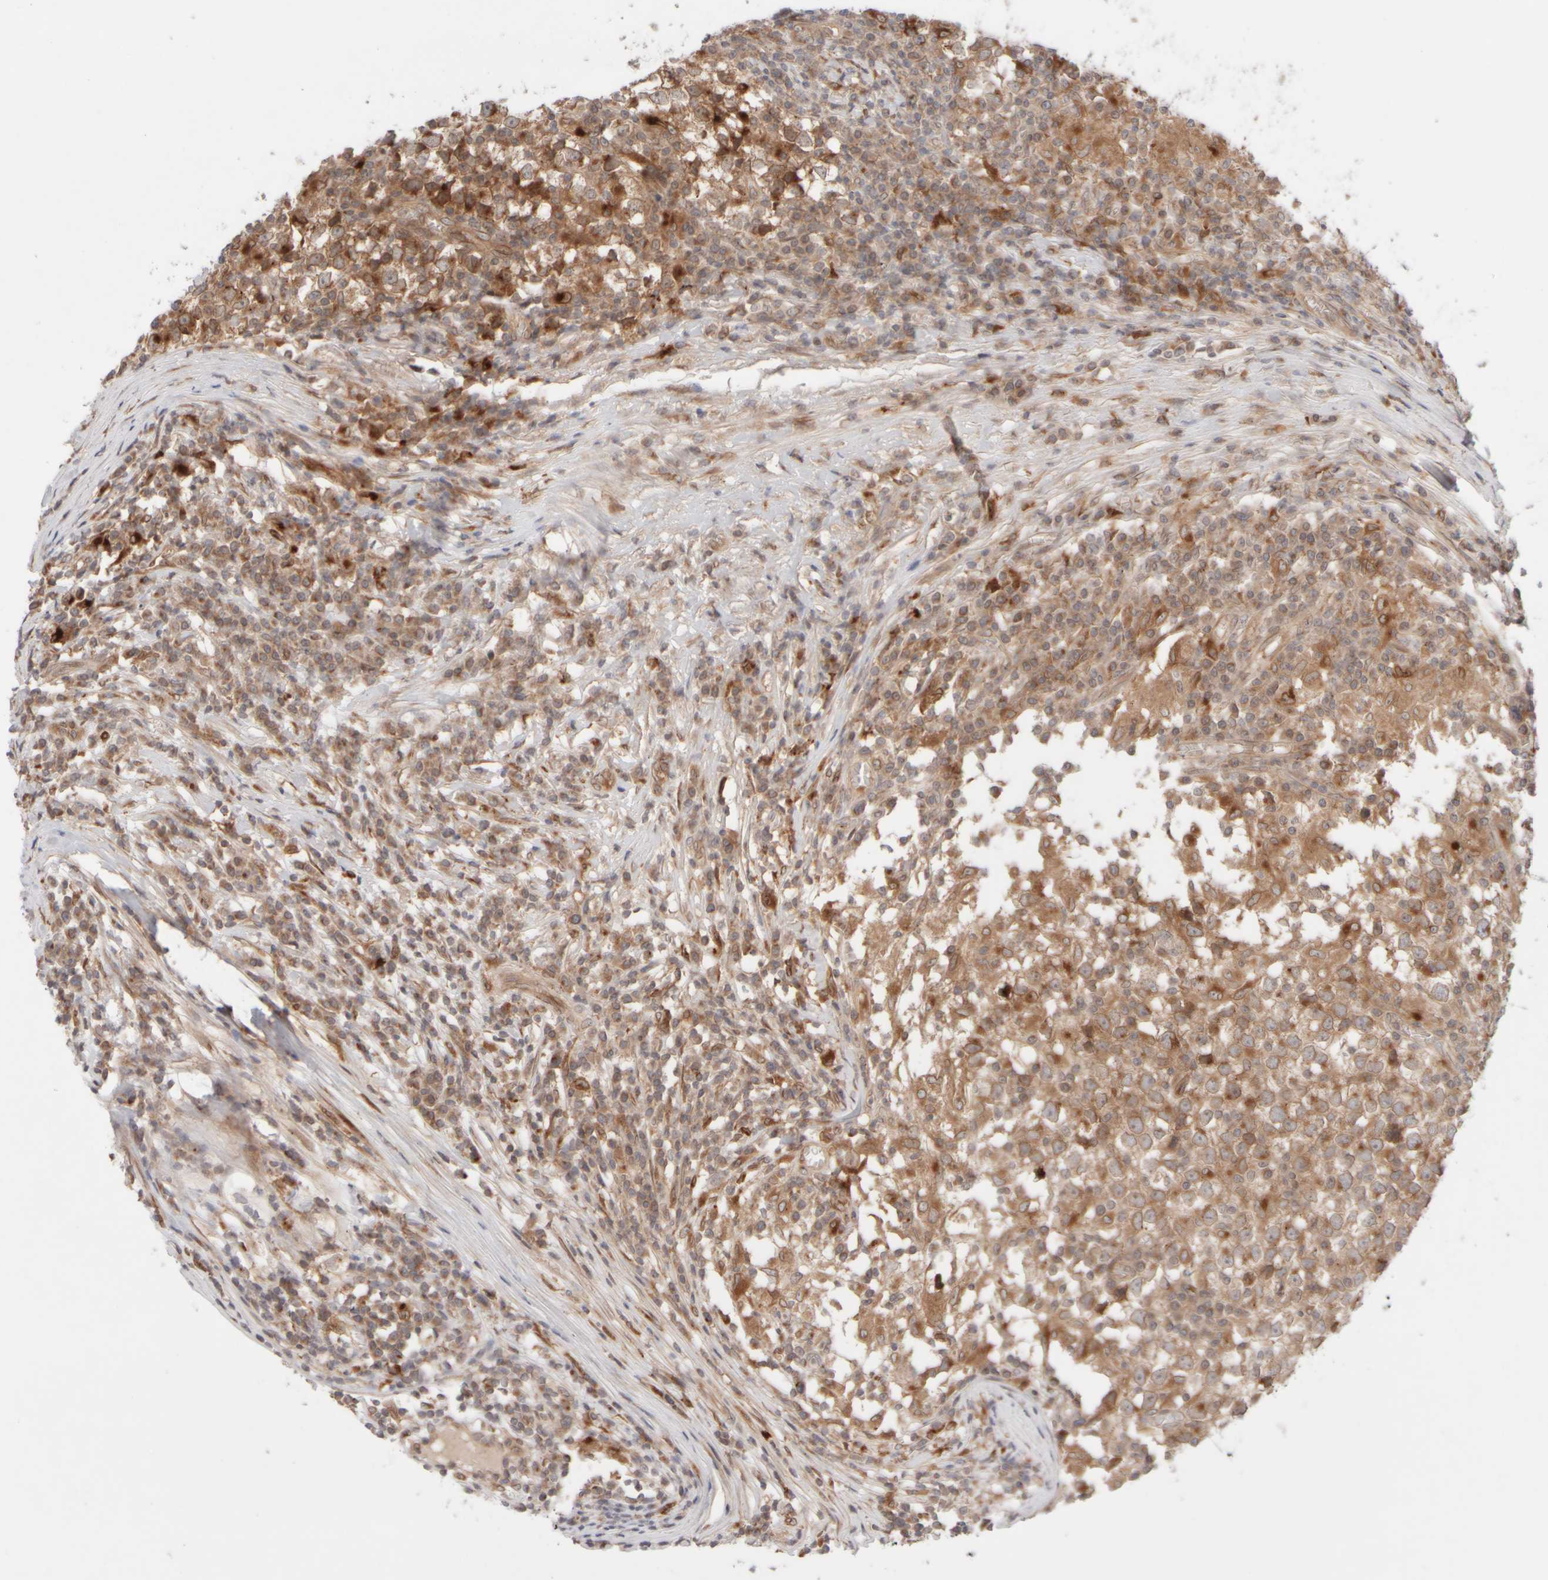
{"staining": {"intensity": "moderate", "quantity": ">75%", "location": "cytoplasmic/membranous"}, "tissue": "testis cancer", "cell_type": "Tumor cells", "image_type": "cancer", "snomed": [{"axis": "morphology", "description": "Seminoma, NOS"}, {"axis": "topography", "description": "Testis"}], "caption": "This micrograph reveals immunohistochemistry (IHC) staining of human seminoma (testis), with medium moderate cytoplasmic/membranous positivity in about >75% of tumor cells.", "gene": "GCN1", "patient": {"sex": "male", "age": 65}}